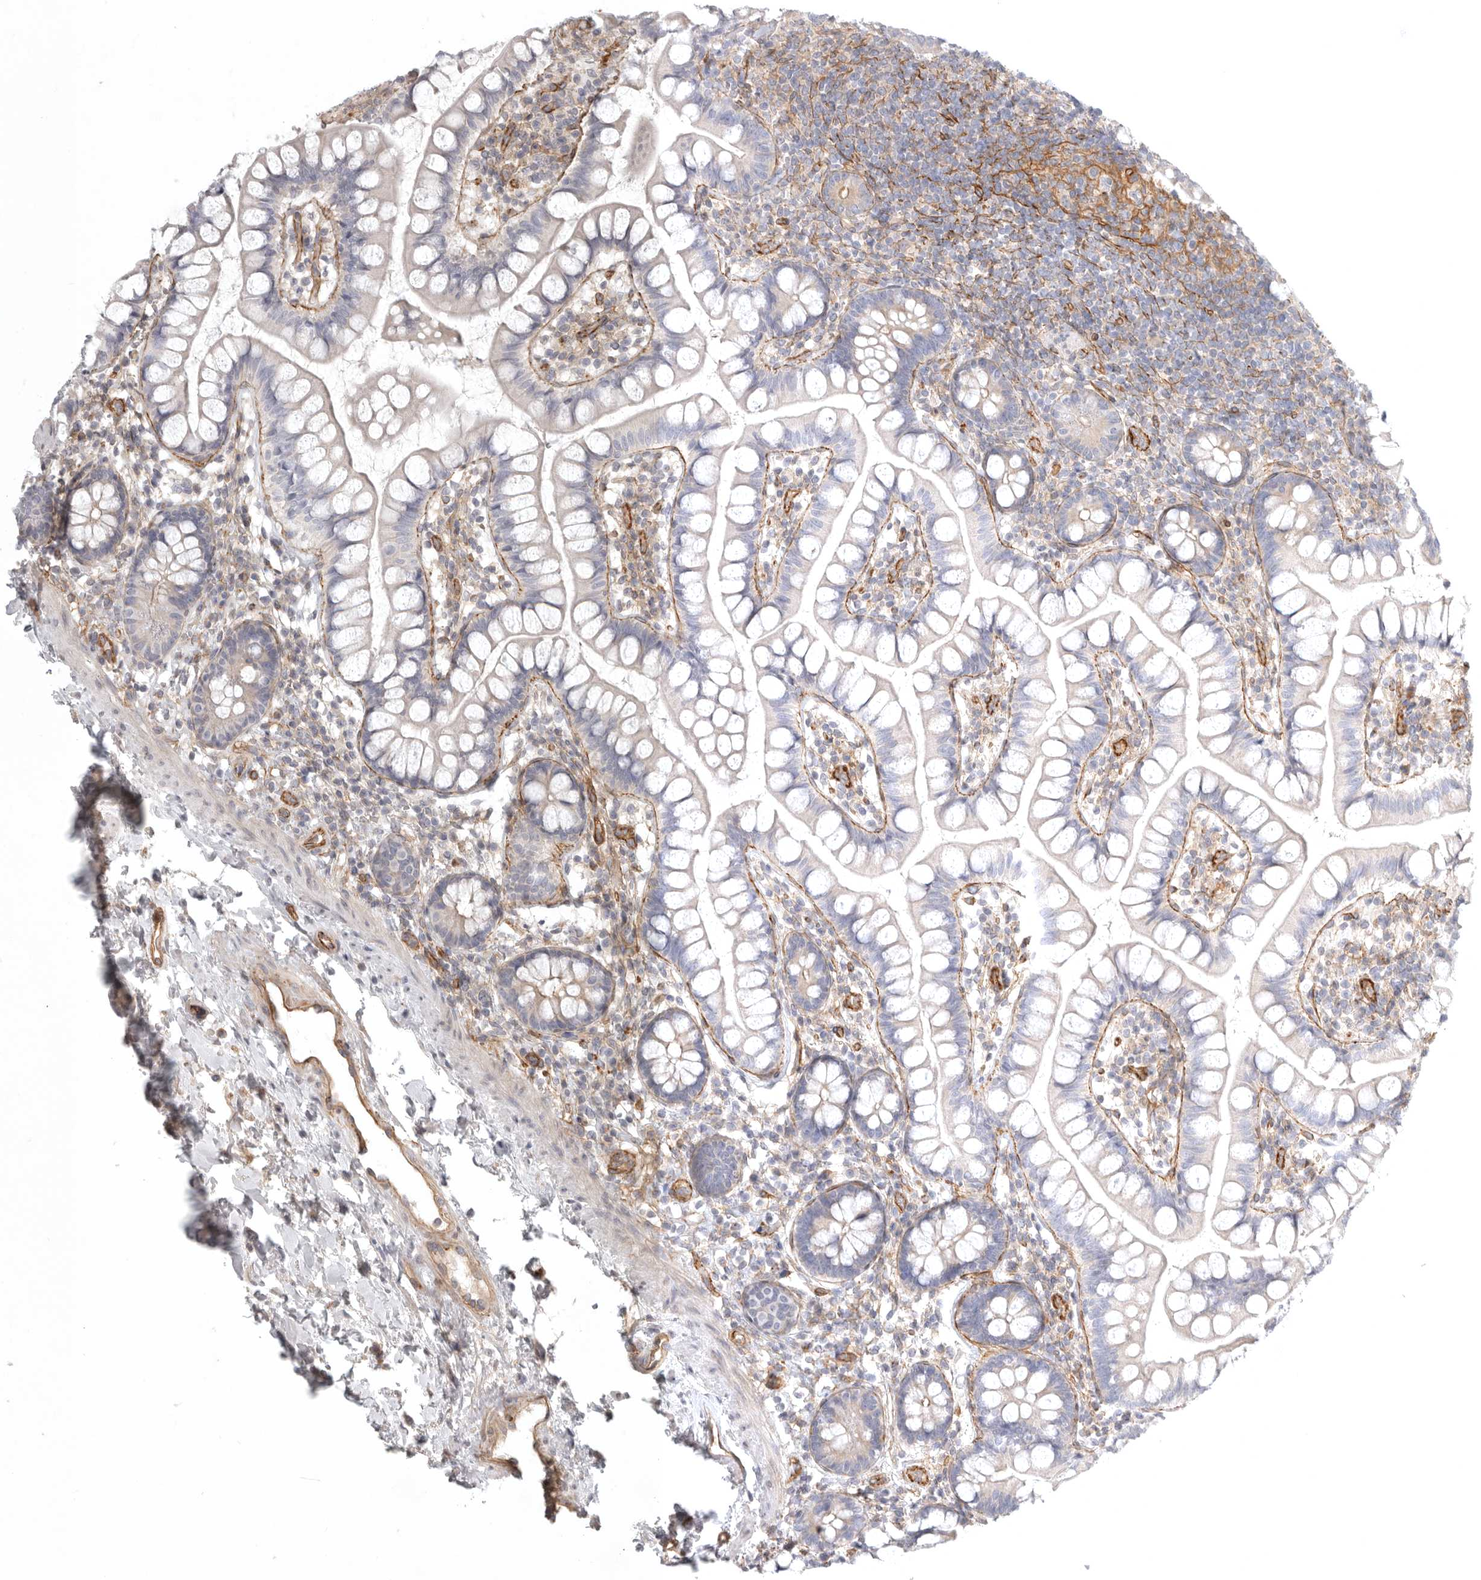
{"staining": {"intensity": "negative", "quantity": "none", "location": "none"}, "tissue": "small intestine", "cell_type": "Glandular cells", "image_type": "normal", "snomed": [{"axis": "morphology", "description": "Normal tissue, NOS"}, {"axis": "topography", "description": "Small intestine"}], "caption": "The micrograph displays no staining of glandular cells in unremarkable small intestine.", "gene": "LONRF1", "patient": {"sex": "female", "age": 84}}